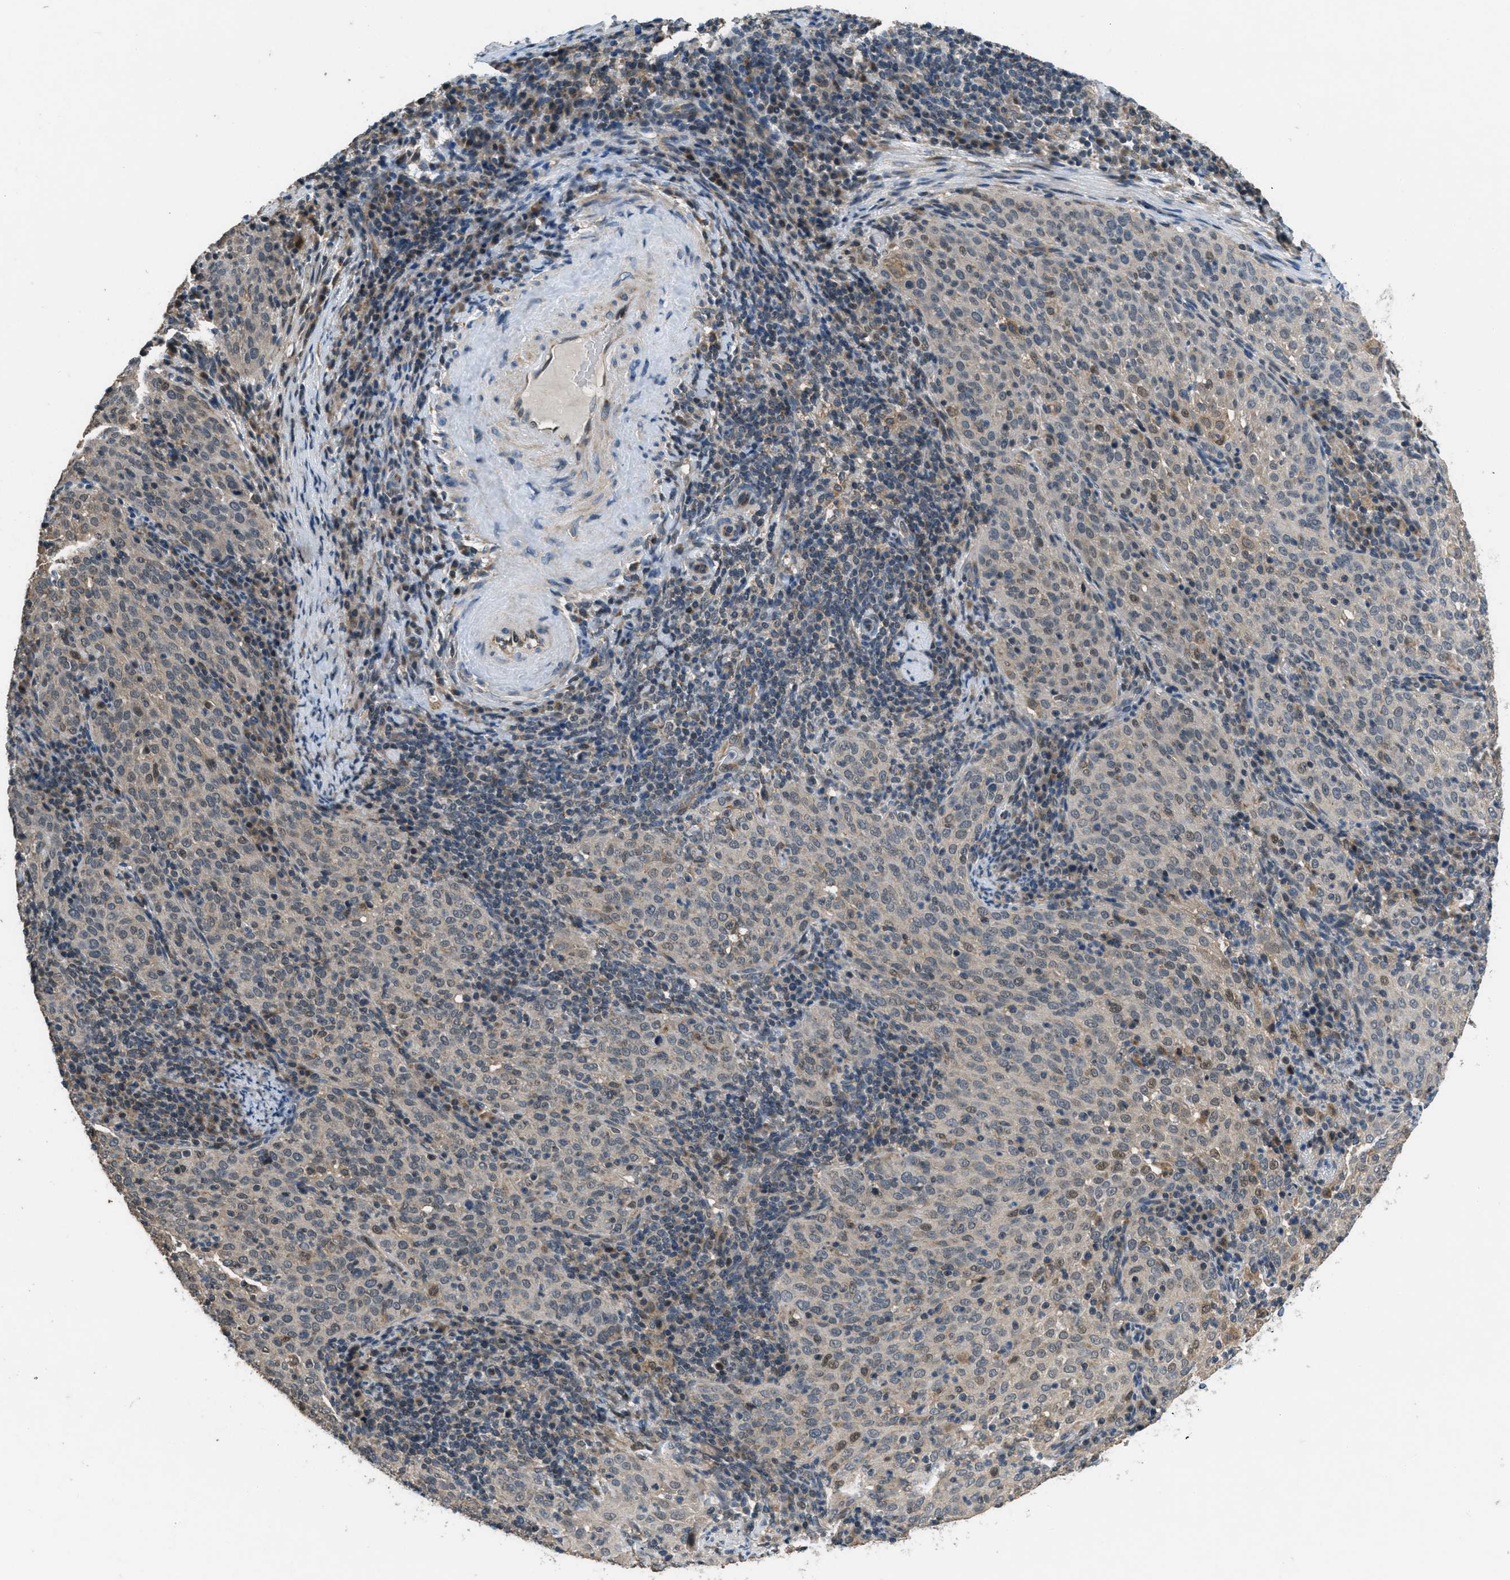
{"staining": {"intensity": "moderate", "quantity": "<25%", "location": "cytoplasmic/membranous"}, "tissue": "cervical cancer", "cell_type": "Tumor cells", "image_type": "cancer", "snomed": [{"axis": "morphology", "description": "Squamous cell carcinoma, NOS"}, {"axis": "topography", "description": "Cervix"}], "caption": "This image shows immunohistochemistry staining of cervical cancer (squamous cell carcinoma), with low moderate cytoplasmic/membranous staining in about <25% of tumor cells.", "gene": "NAT1", "patient": {"sex": "female", "age": 51}}